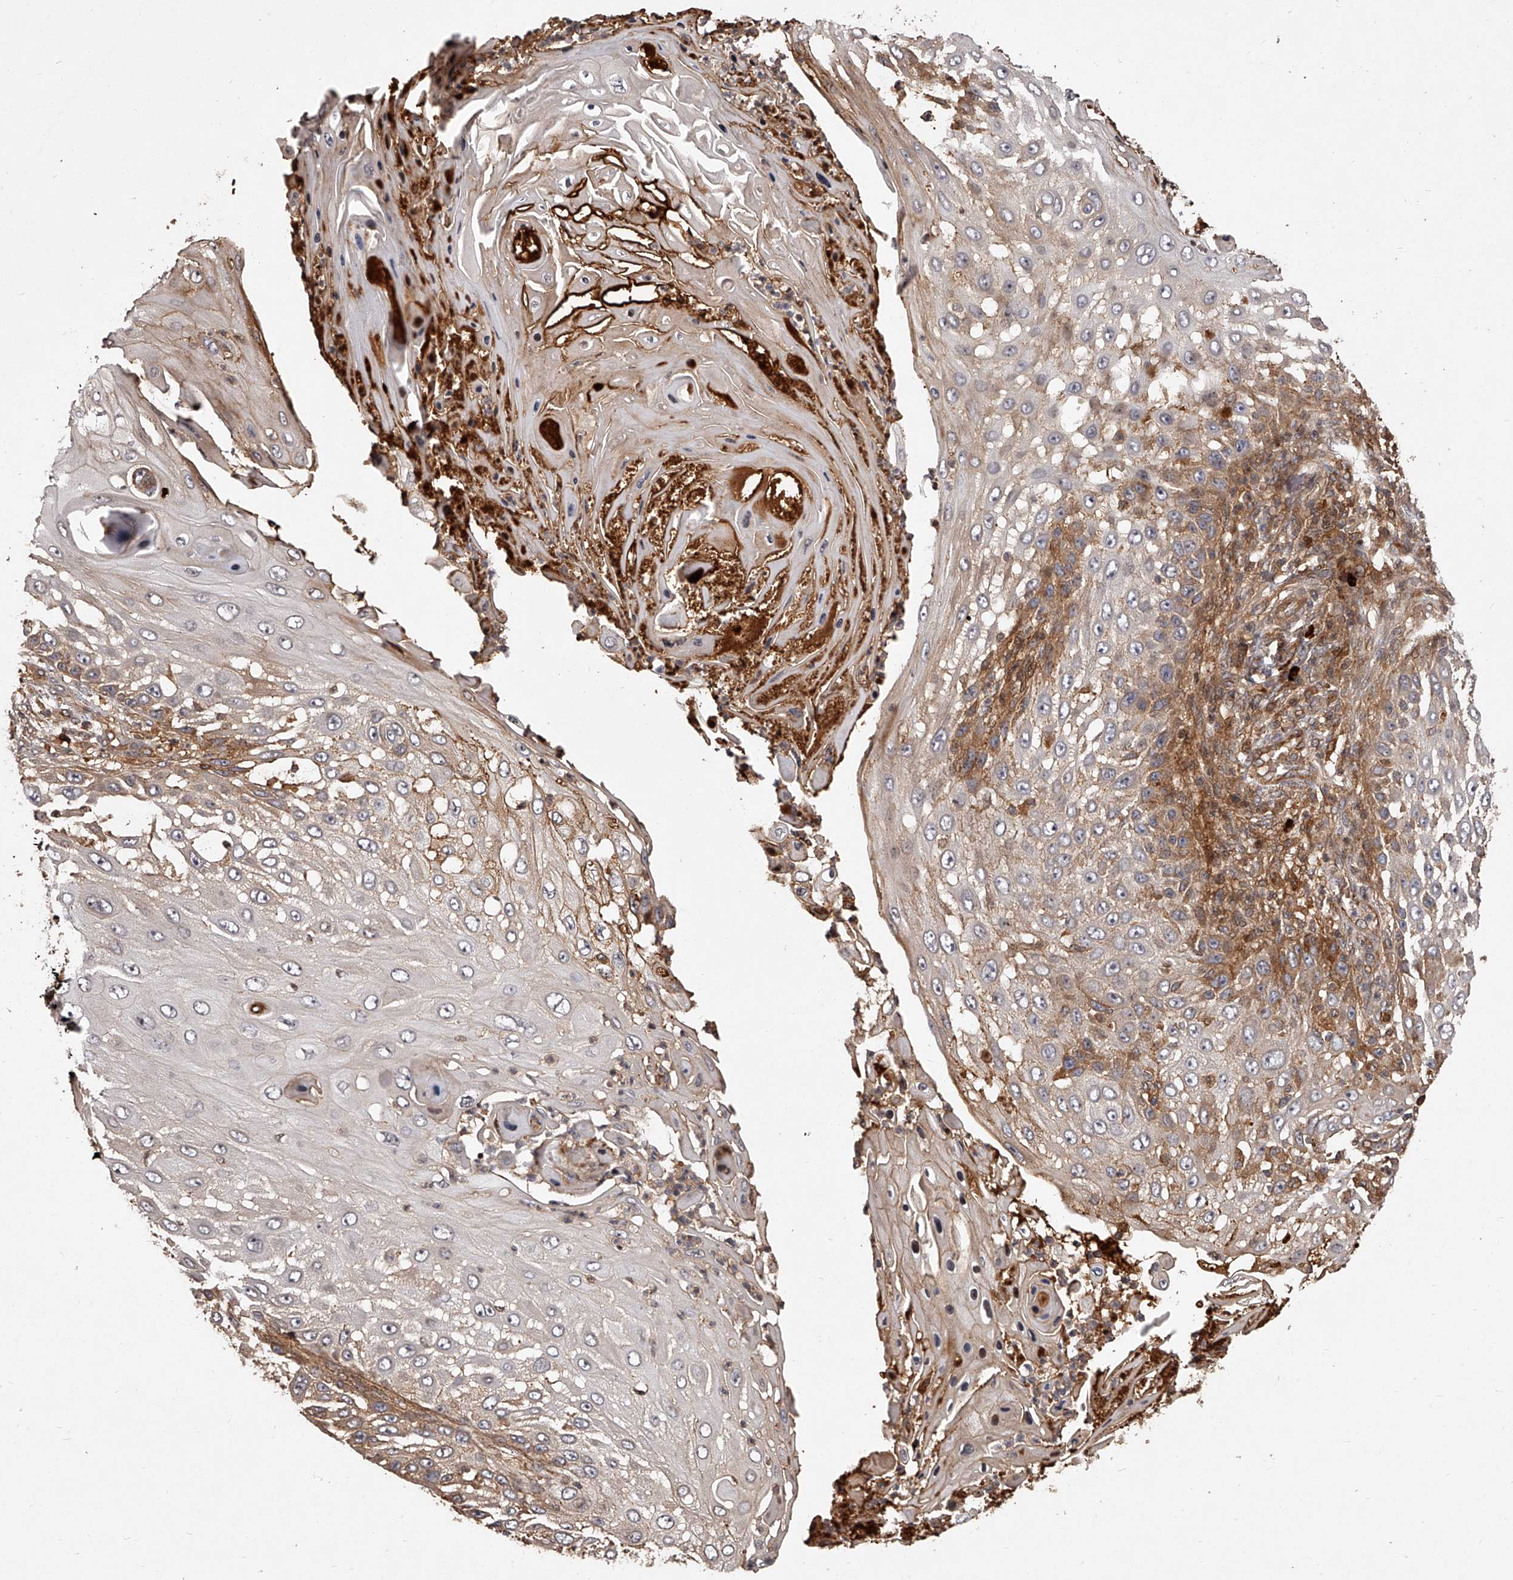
{"staining": {"intensity": "moderate", "quantity": "<25%", "location": "cytoplasmic/membranous"}, "tissue": "skin cancer", "cell_type": "Tumor cells", "image_type": "cancer", "snomed": [{"axis": "morphology", "description": "Squamous cell carcinoma, NOS"}, {"axis": "topography", "description": "Skin"}], "caption": "Immunohistochemistry (IHC) micrograph of human skin cancer stained for a protein (brown), which exhibits low levels of moderate cytoplasmic/membranous staining in approximately <25% of tumor cells.", "gene": "CRYZL1", "patient": {"sex": "female", "age": 44}}